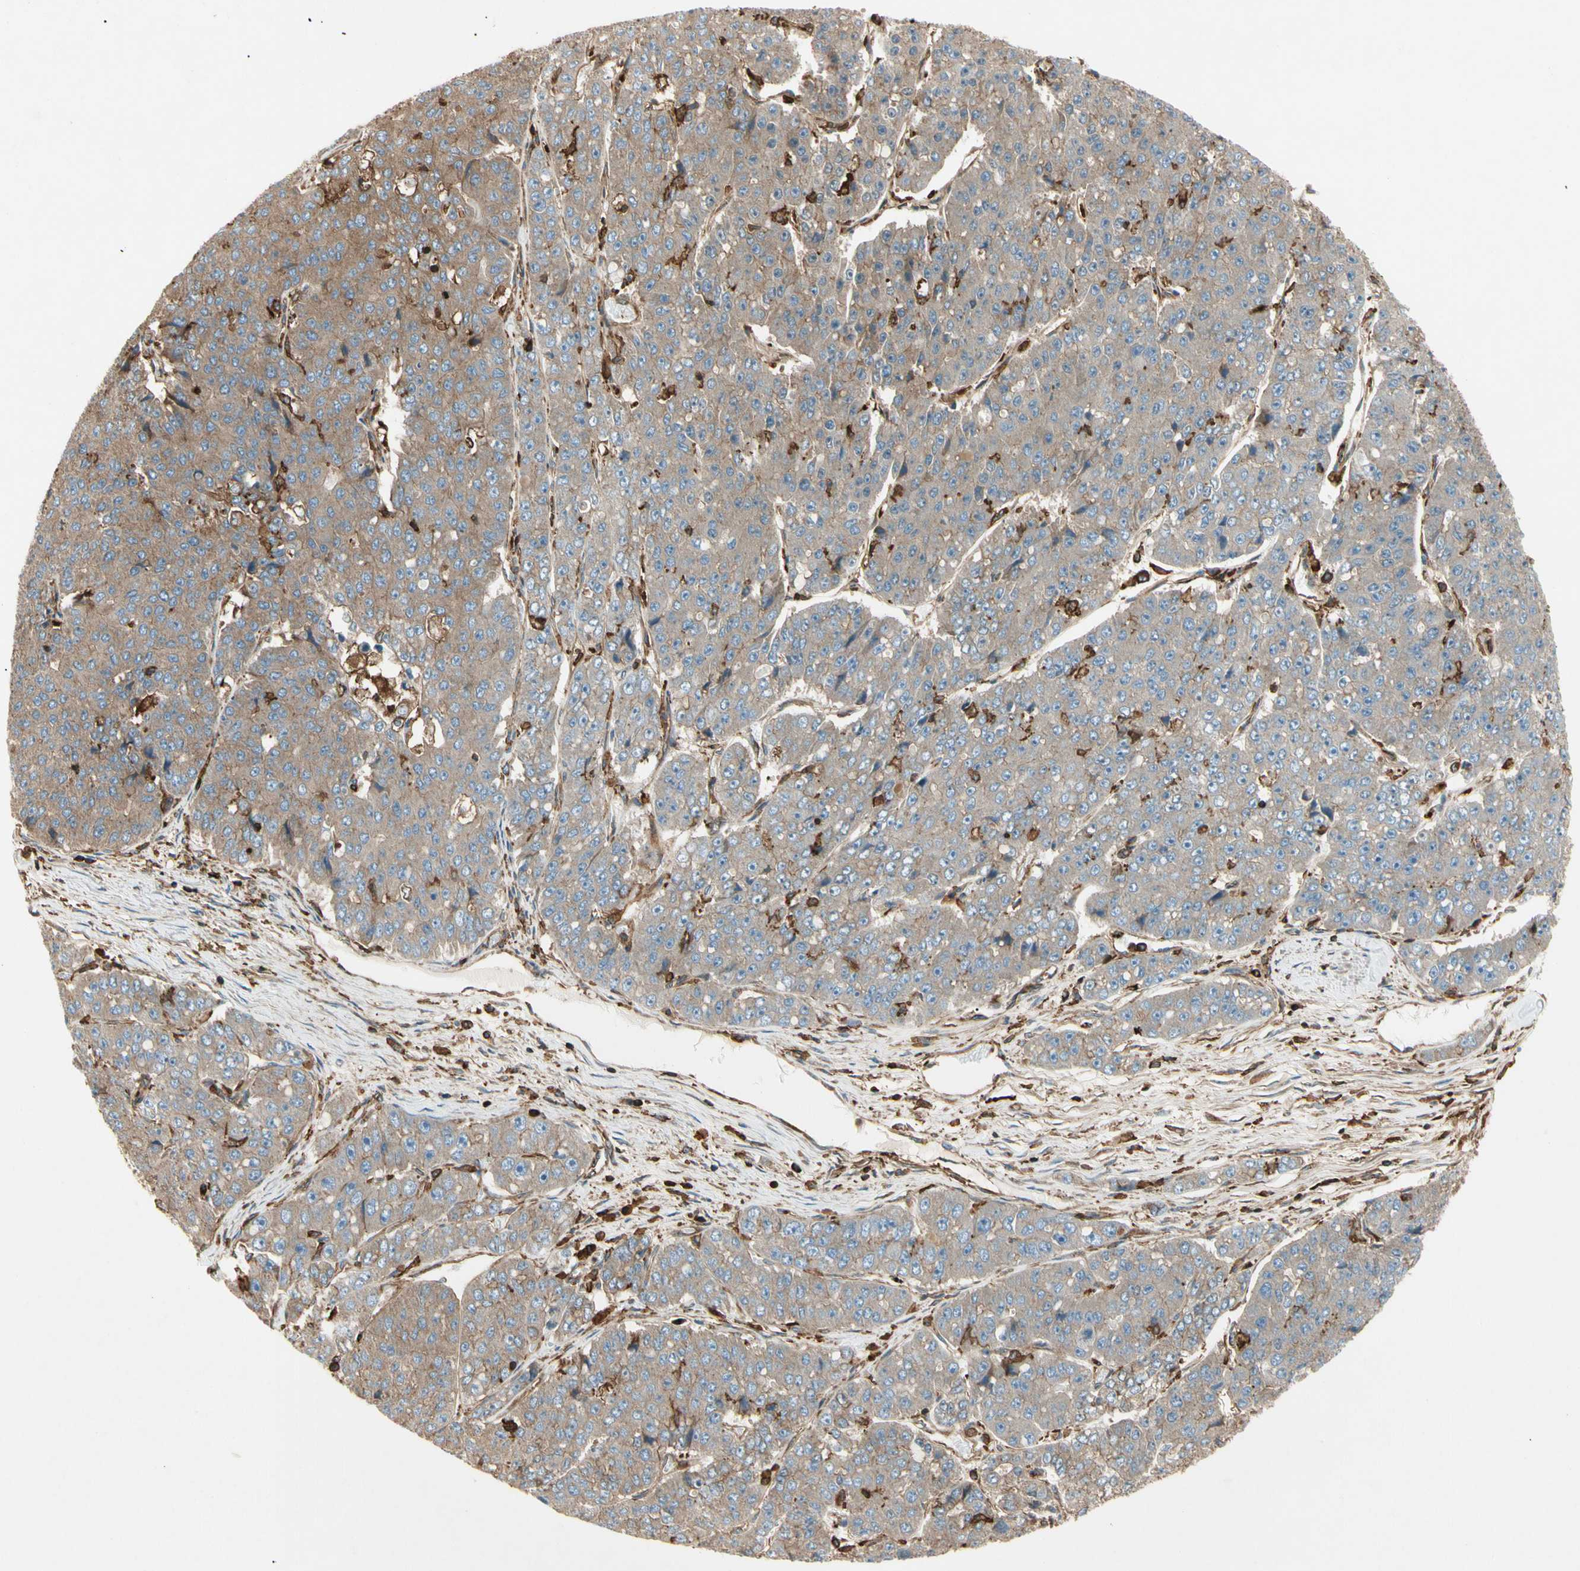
{"staining": {"intensity": "moderate", "quantity": ">75%", "location": "cytoplasmic/membranous"}, "tissue": "pancreatic cancer", "cell_type": "Tumor cells", "image_type": "cancer", "snomed": [{"axis": "morphology", "description": "Adenocarcinoma, NOS"}, {"axis": "topography", "description": "Pancreas"}], "caption": "Approximately >75% of tumor cells in human adenocarcinoma (pancreatic) reveal moderate cytoplasmic/membranous protein positivity as visualized by brown immunohistochemical staining.", "gene": "ARPC2", "patient": {"sex": "male", "age": 50}}